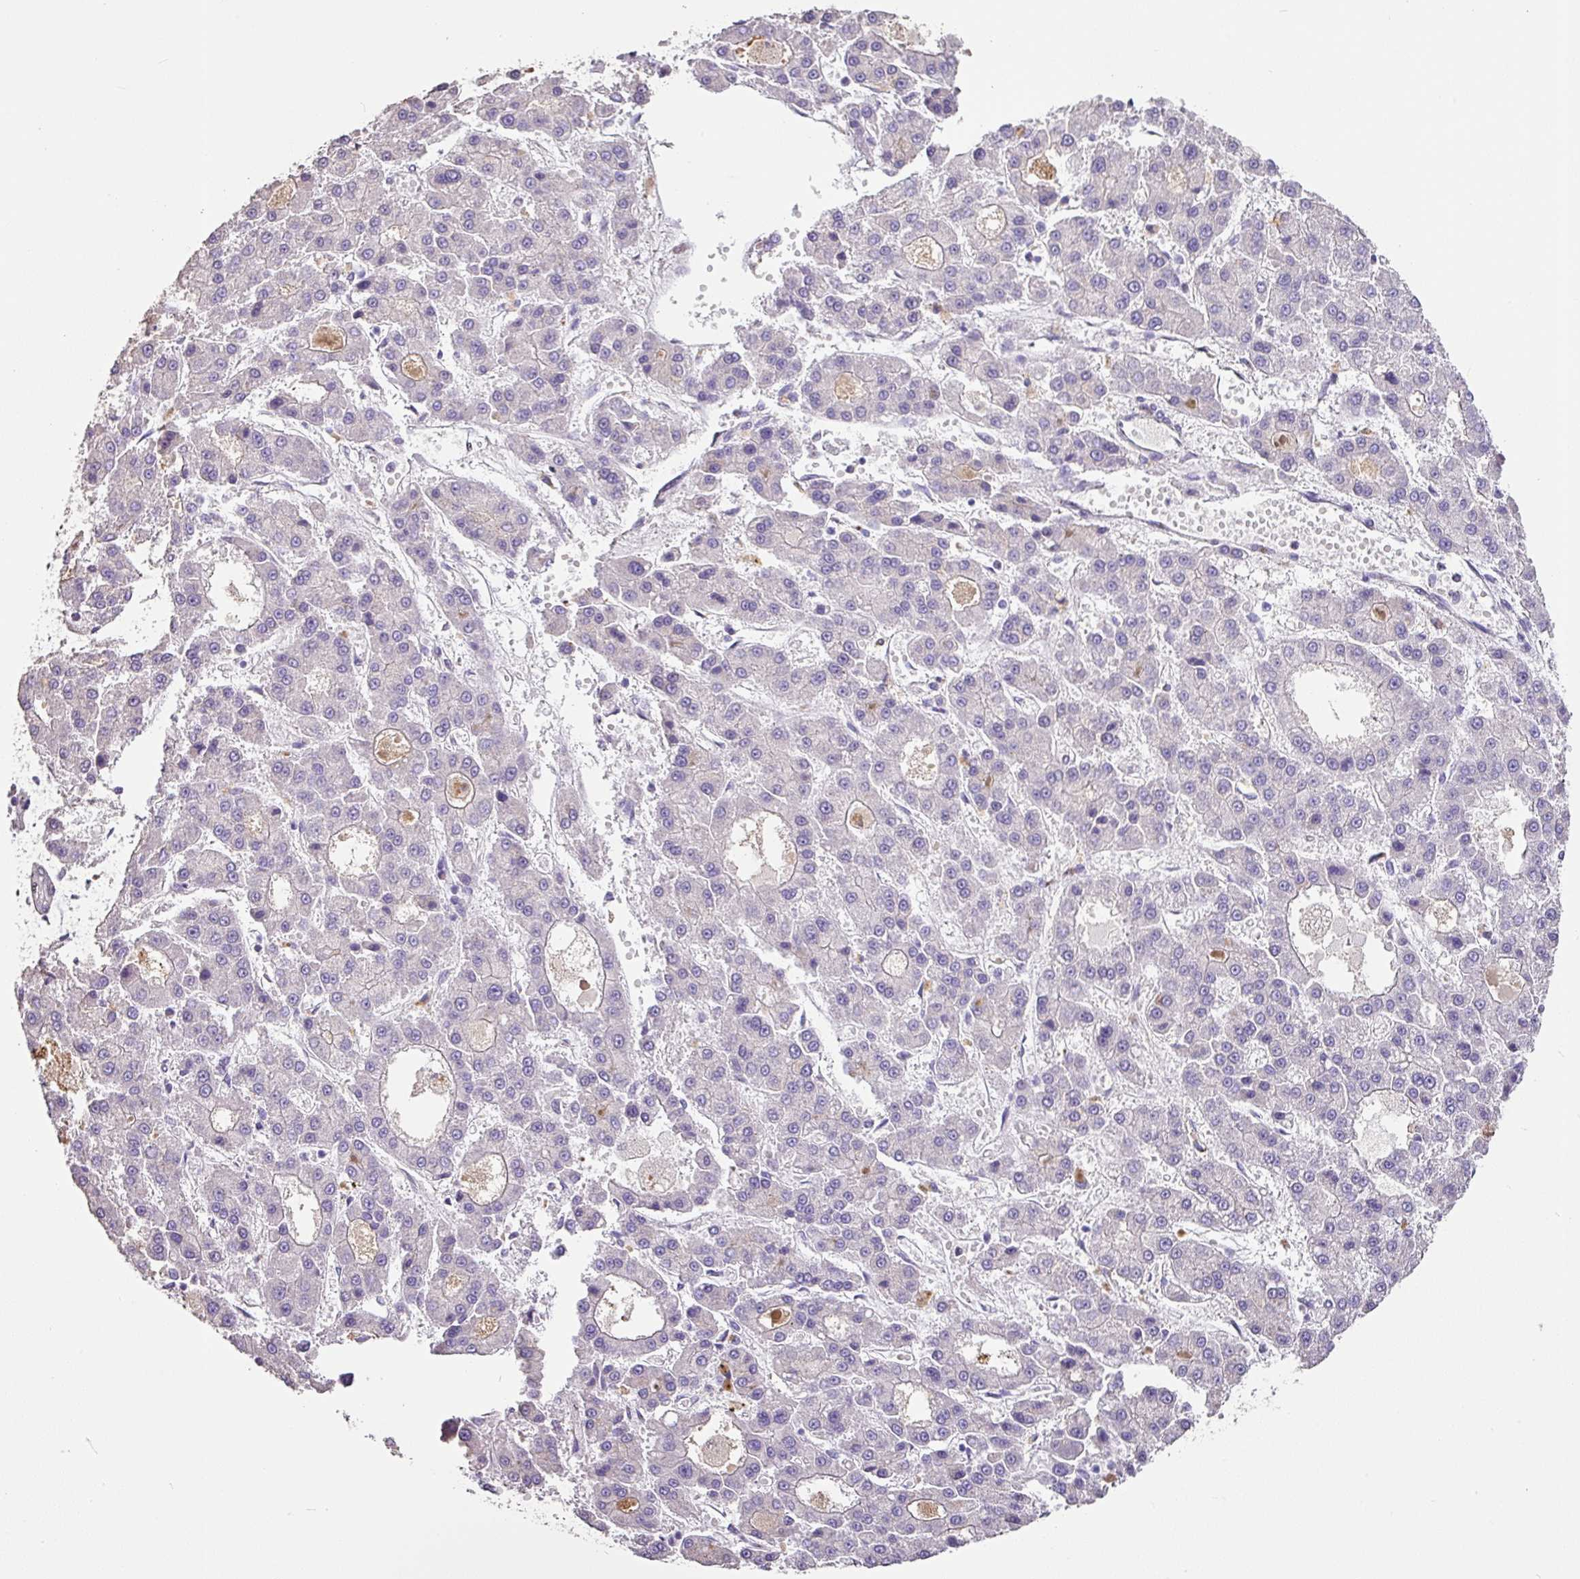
{"staining": {"intensity": "negative", "quantity": "none", "location": "none"}, "tissue": "liver cancer", "cell_type": "Tumor cells", "image_type": "cancer", "snomed": [{"axis": "morphology", "description": "Carcinoma, Hepatocellular, NOS"}, {"axis": "topography", "description": "Liver"}], "caption": "Tumor cells are negative for brown protein staining in liver hepatocellular carcinoma. The staining was performed using DAB to visualize the protein expression in brown, while the nuclei were stained in blue with hematoxylin (Magnification: 20x).", "gene": "ZG16", "patient": {"sex": "male", "age": 70}}